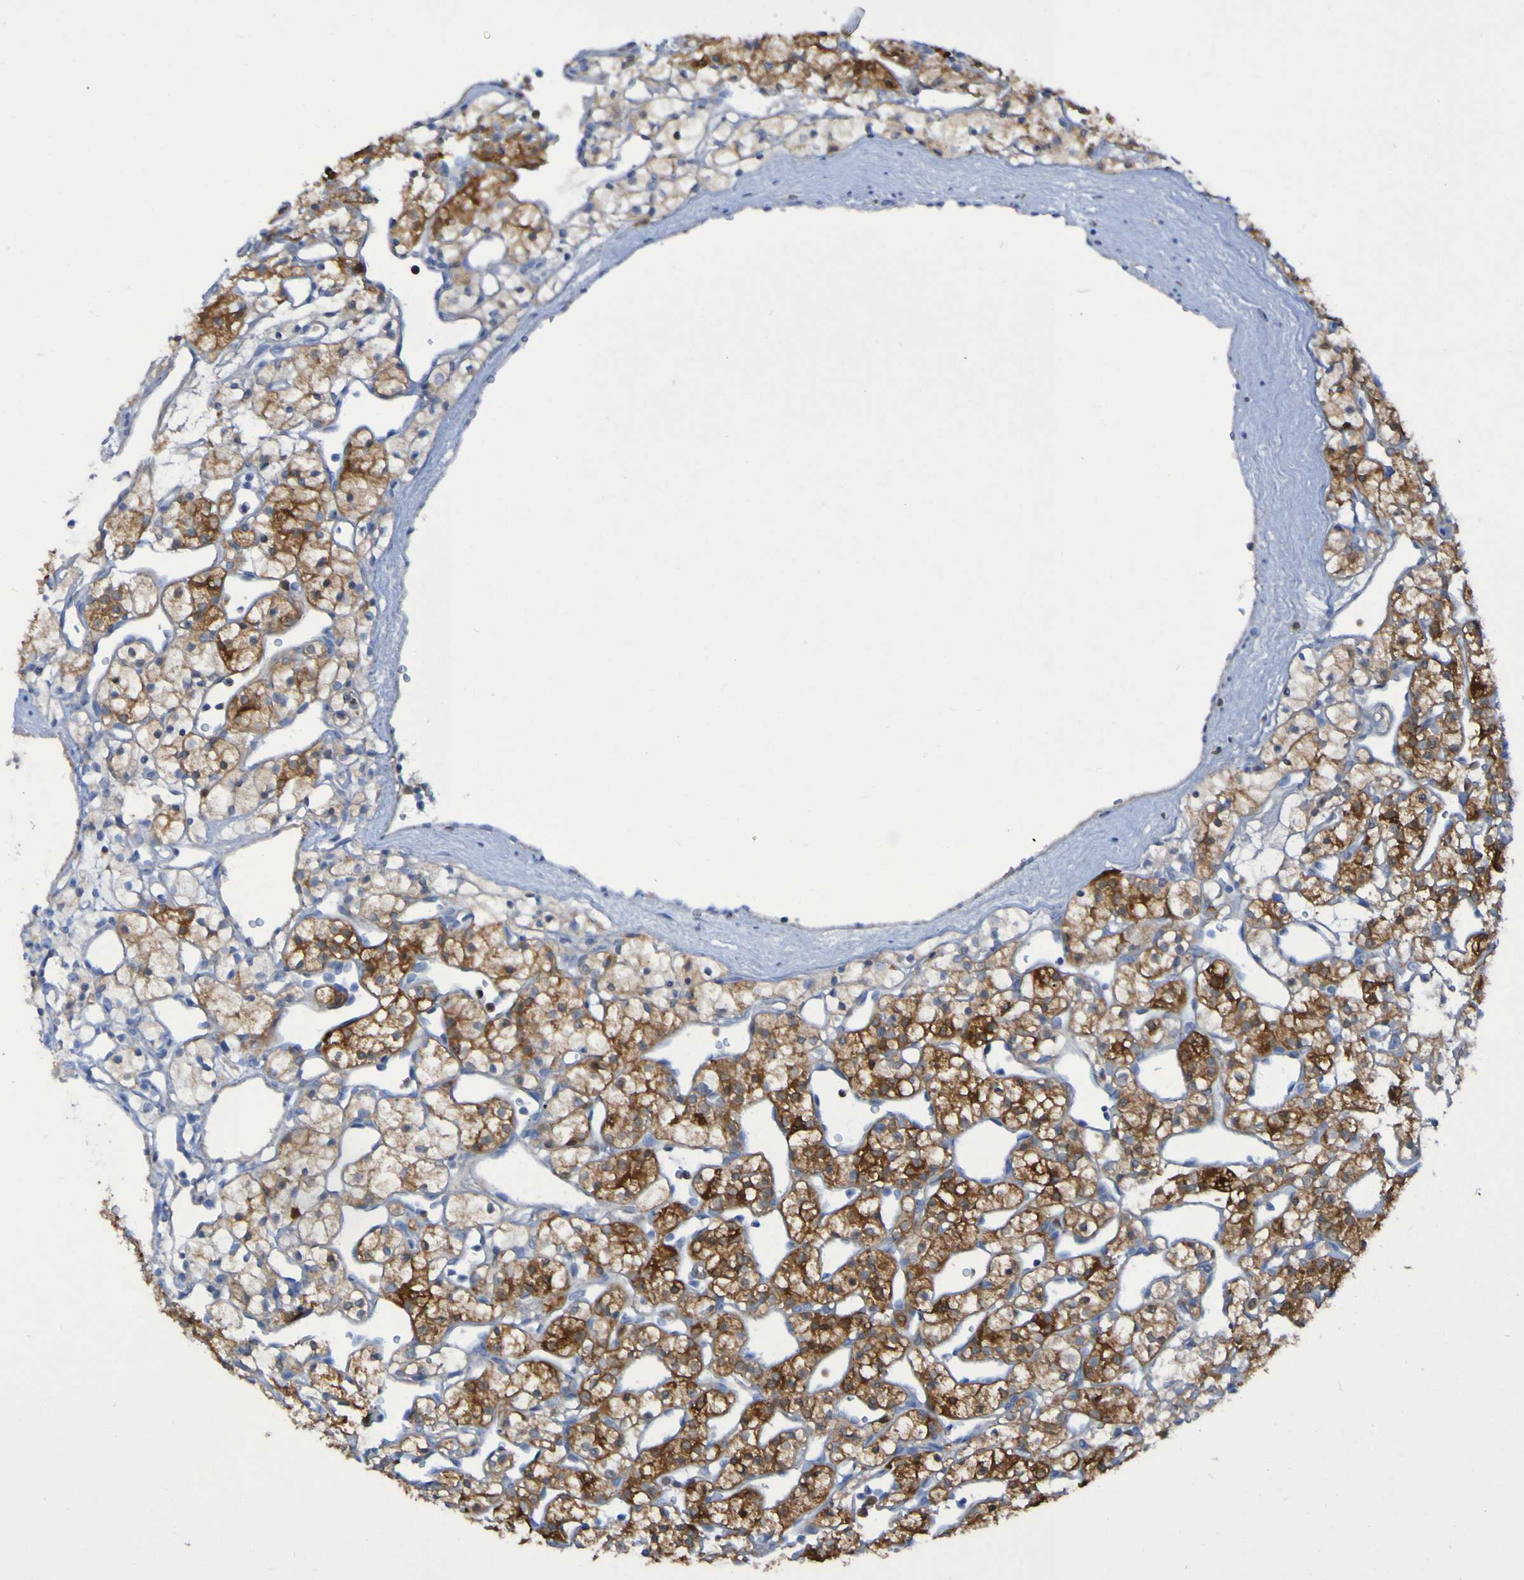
{"staining": {"intensity": "moderate", "quantity": ">75%", "location": "cytoplasmic/membranous"}, "tissue": "renal cancer", "cell_type": "Tumor cells", "image_type": "cancer", "snomed": [{"axis": "morphology", "description": "Adenocarcinoma, NOS"}, {"axis": "topography", "description": "Kidney"}], "caption": "Immunohistochemistry (IHC) image of human renal cancer (adenocarcinoma) stained for a protein (brown), which demonstrates medium levels of moderate cytoplasmic/membranous expression in approximately >75% of tumor cells.", "gene": "MPPE1", "patient": {"sex": "female", "age": 60}}